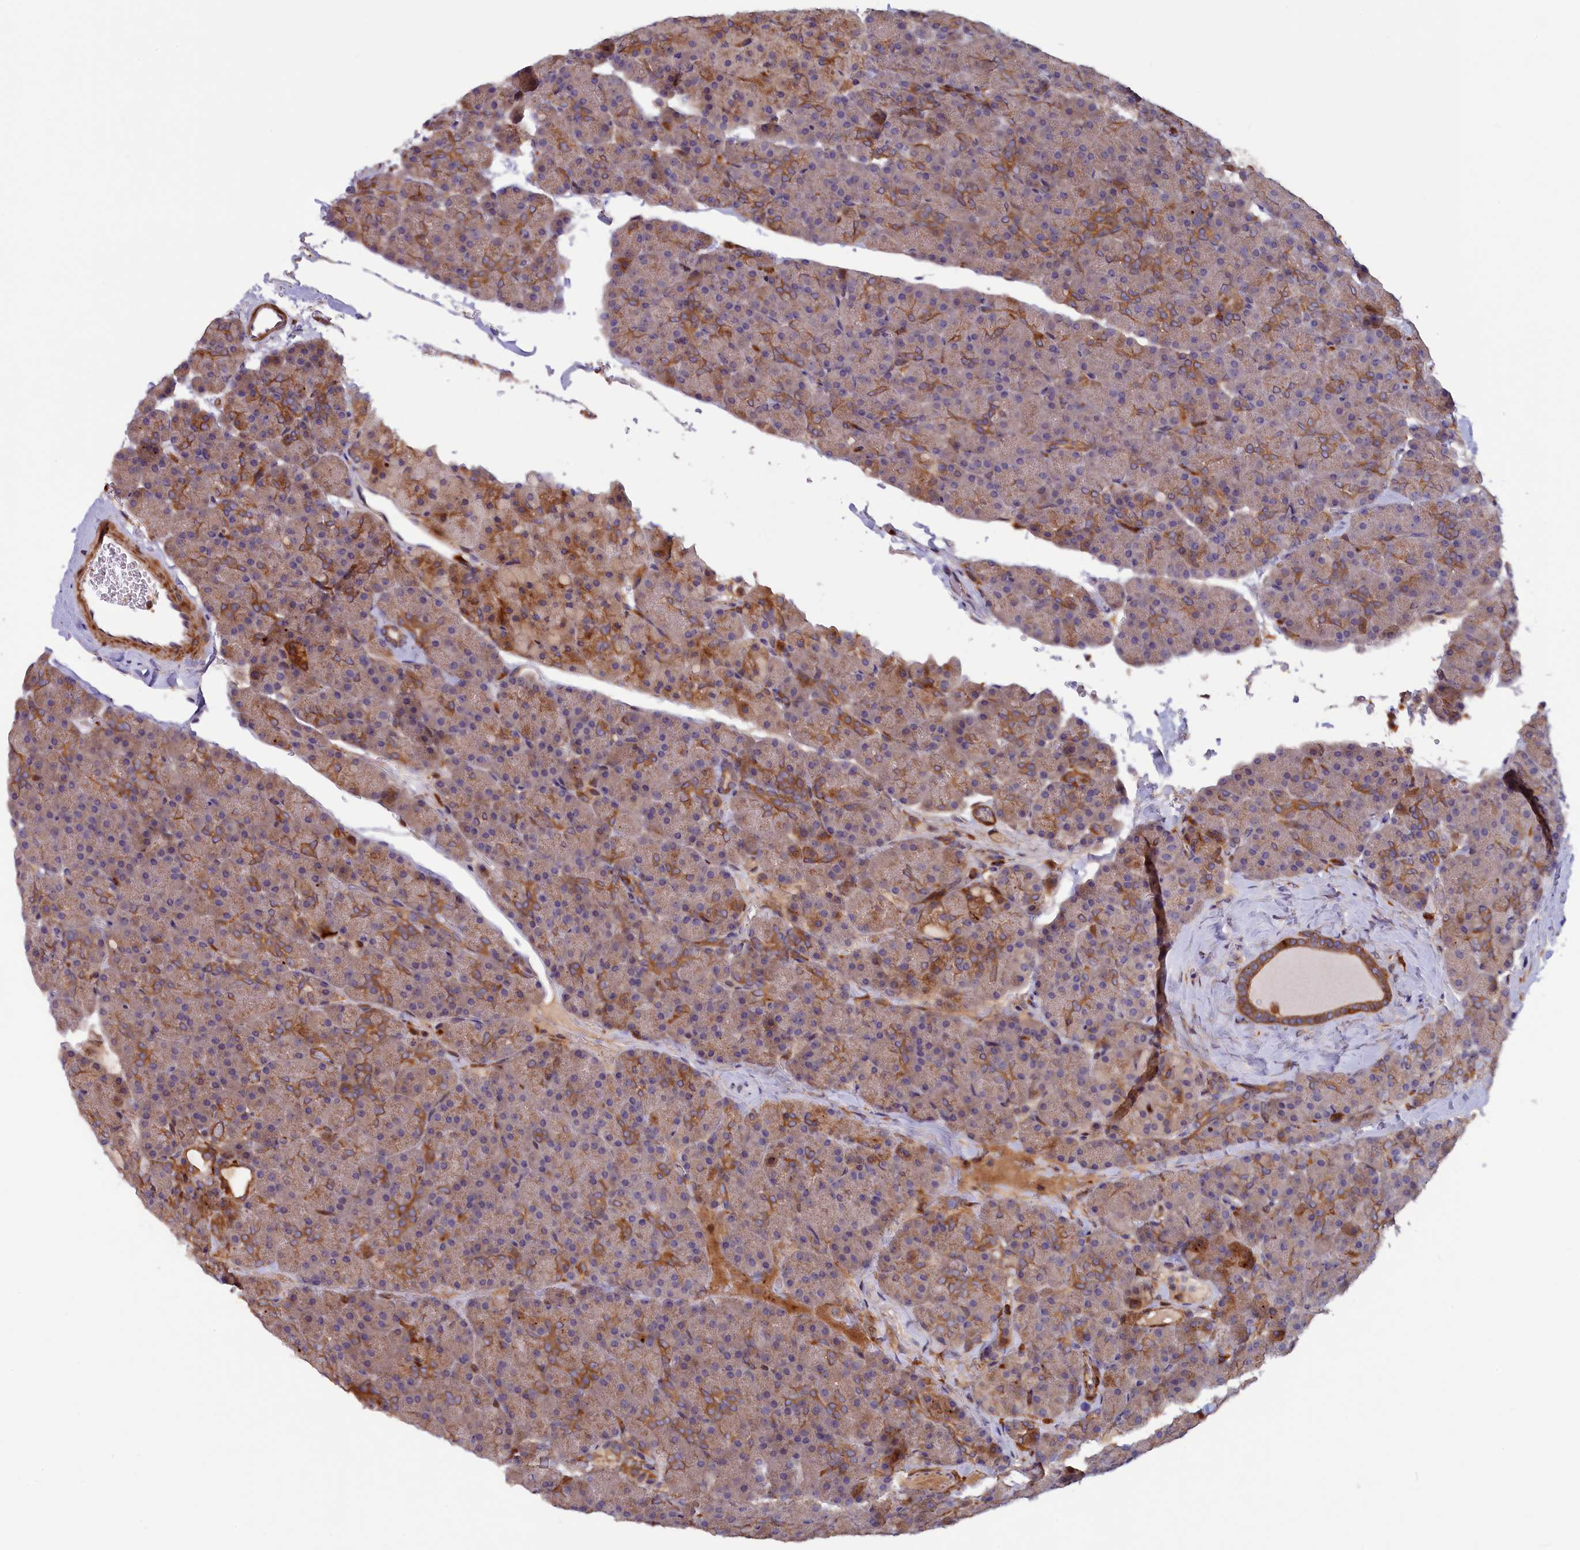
{"staining": {"intensity": "strong", "quantity": "25%-75%", "location": "cytoplasmic/membranous"}, "tissue": "pancreas", "cell_type": "Exocrine glandular cells", "image_type": "normal", "snomed": [{"axis": "morphology", "description": "Normal tissue, NOS"}, {"axis": "topography", "description": "Pancreas"}], "caption": "Immunohistochemistry histopathology image of normal pancreas: pancreas stained using immunohistochemistry demonstrates high levels of strong protein expression localized specifically in the cytoplasmic/membranous of exocrine glandular cells, appearing as a cytoplasmic/membranous brown color.", "gene": "FERMT1", "patient": {"sex": "male", "age": 36}}